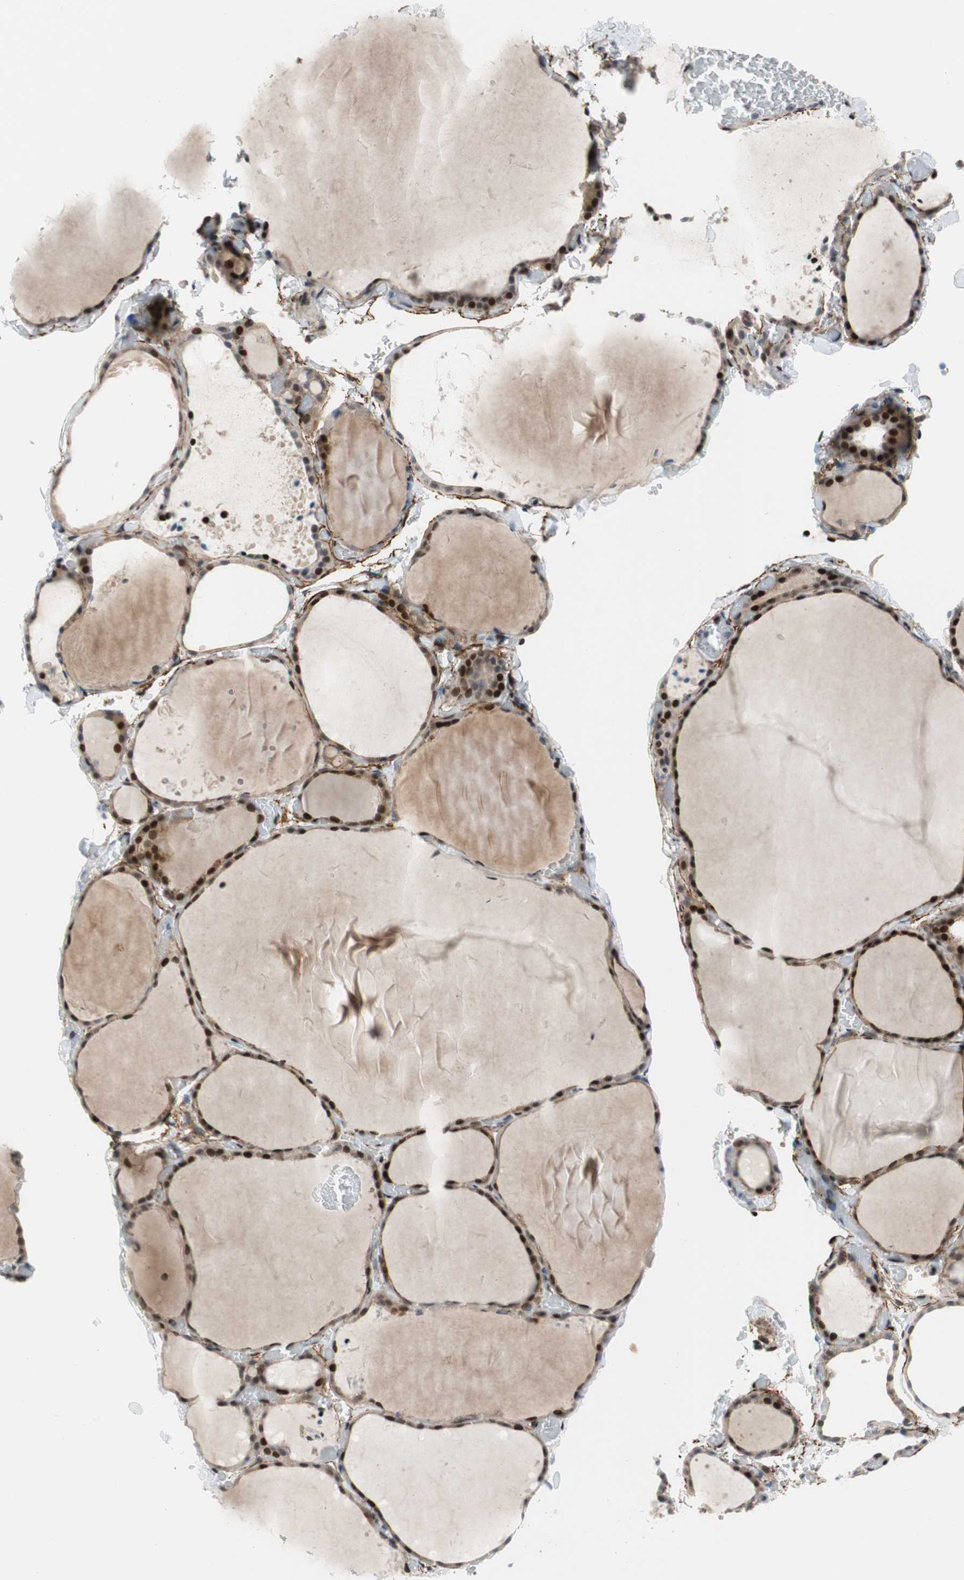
{"staining": {"intensity": "moderate", "quantity": "25%-75%", "location": "nuclear"}, "tissue": "thyroid gland", "cell_type": "Glandular cells", "image_type": "normal", "snomed": [{"axis": "morphology", "description": "Normal tissue, NOS"}, {"axis": "topography", "description": "Thyroid gland"}], "caption": "Immunohistochemistry (DAB) staining of normal human thyroid gland reveals moderate nuclear protein expression in about 25%-75% of glandular cells.", "gene": "FBXO44", "patient": {"sex": "female", "age": 22}}